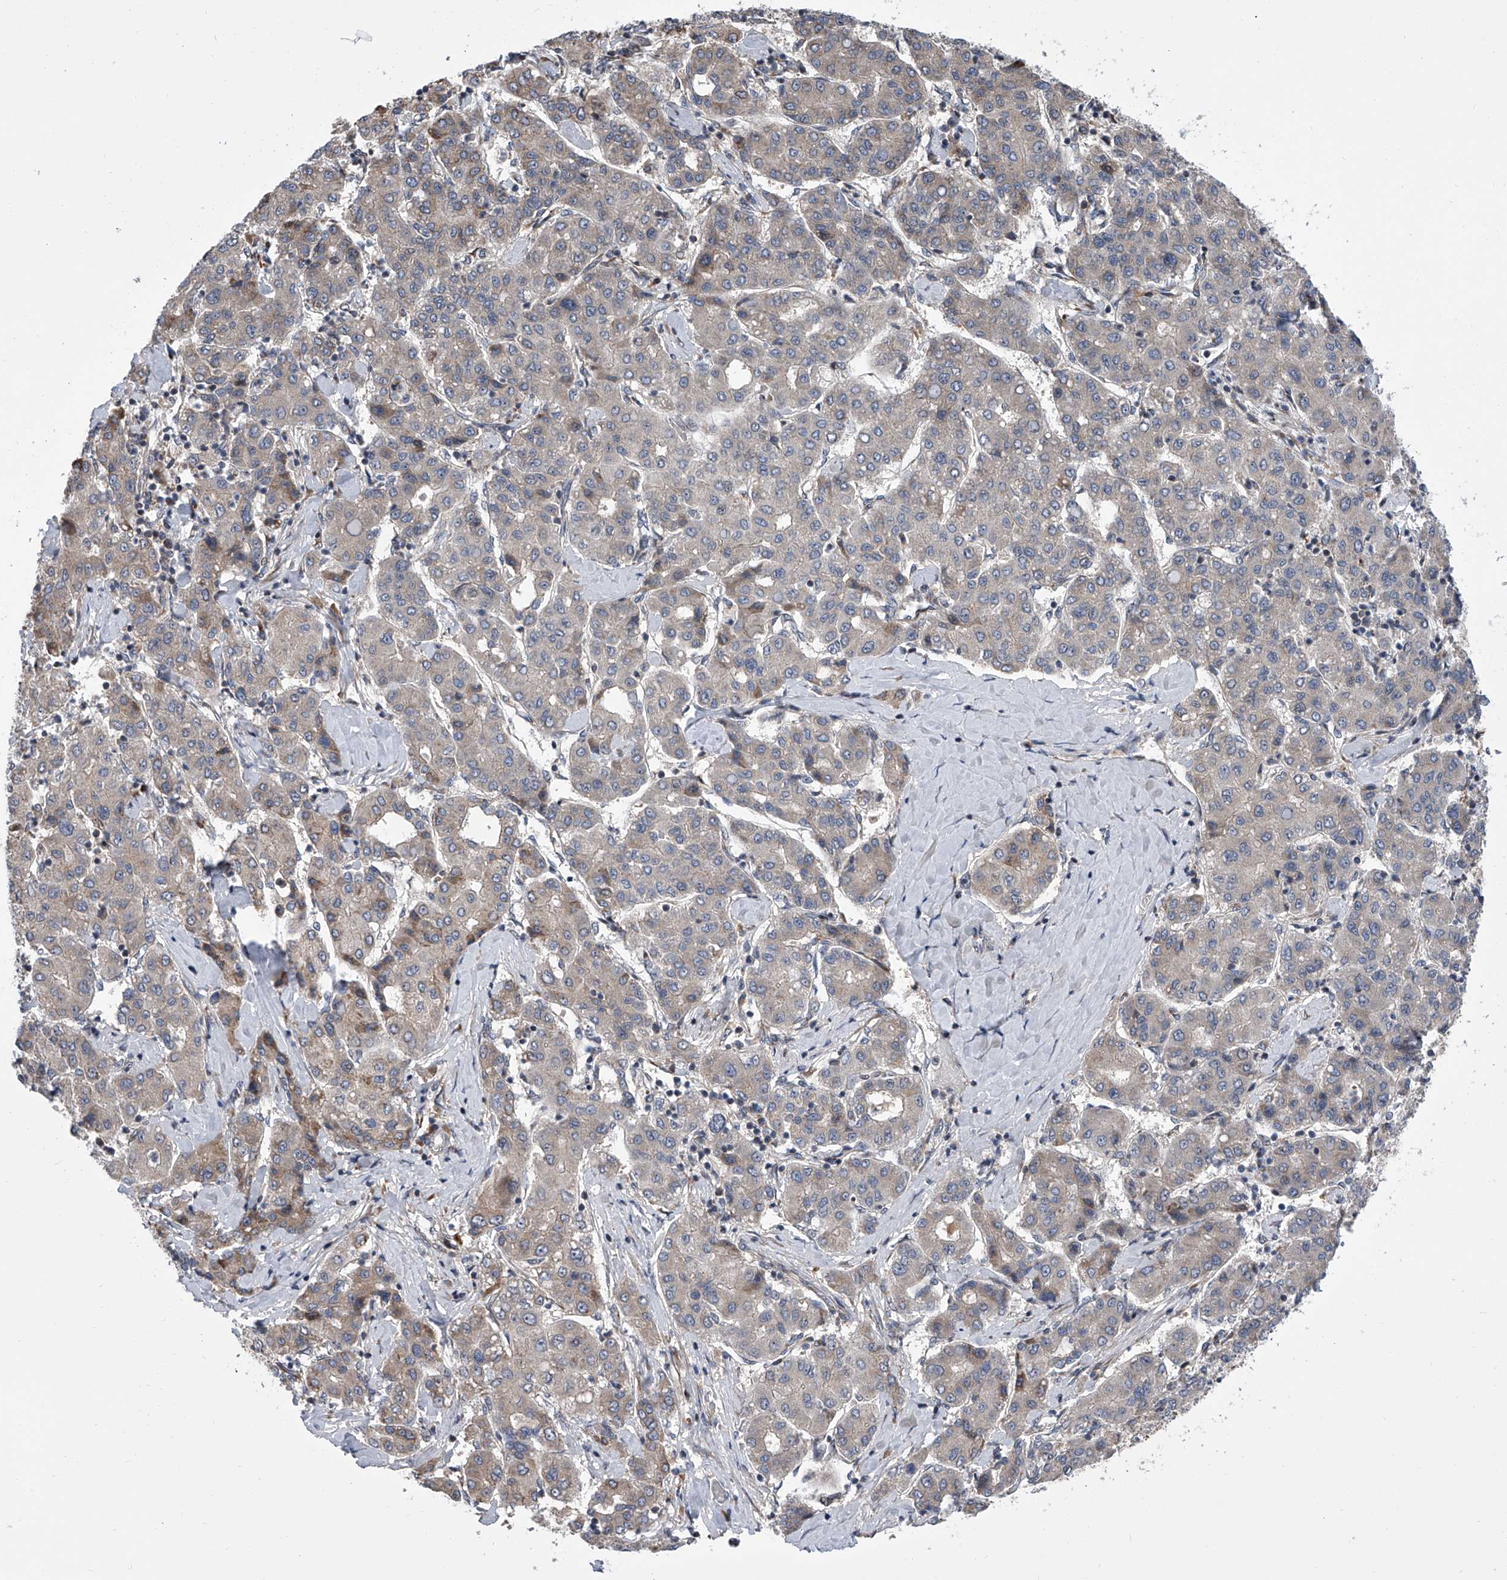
{"staining": {"intensity": "negative", "quantity": "none", "location": "none"}, "tissue": "liver cancer", "cell_type": "Tumor cells", "image_type": "cancer", "snomed": [{"axis": "morphology", "description": "Carcinoma, Hepatocellular, NOS"}, {"axis": "topography", "description": "Liver"}], "caption": "A high-resolution image shows IHC staining of hepatocellular carcinoma (liver), which reveals no significant staining in tumor cells.", "gene": "DLGAP2", "patient": {"sex": "male", "age": 65}}